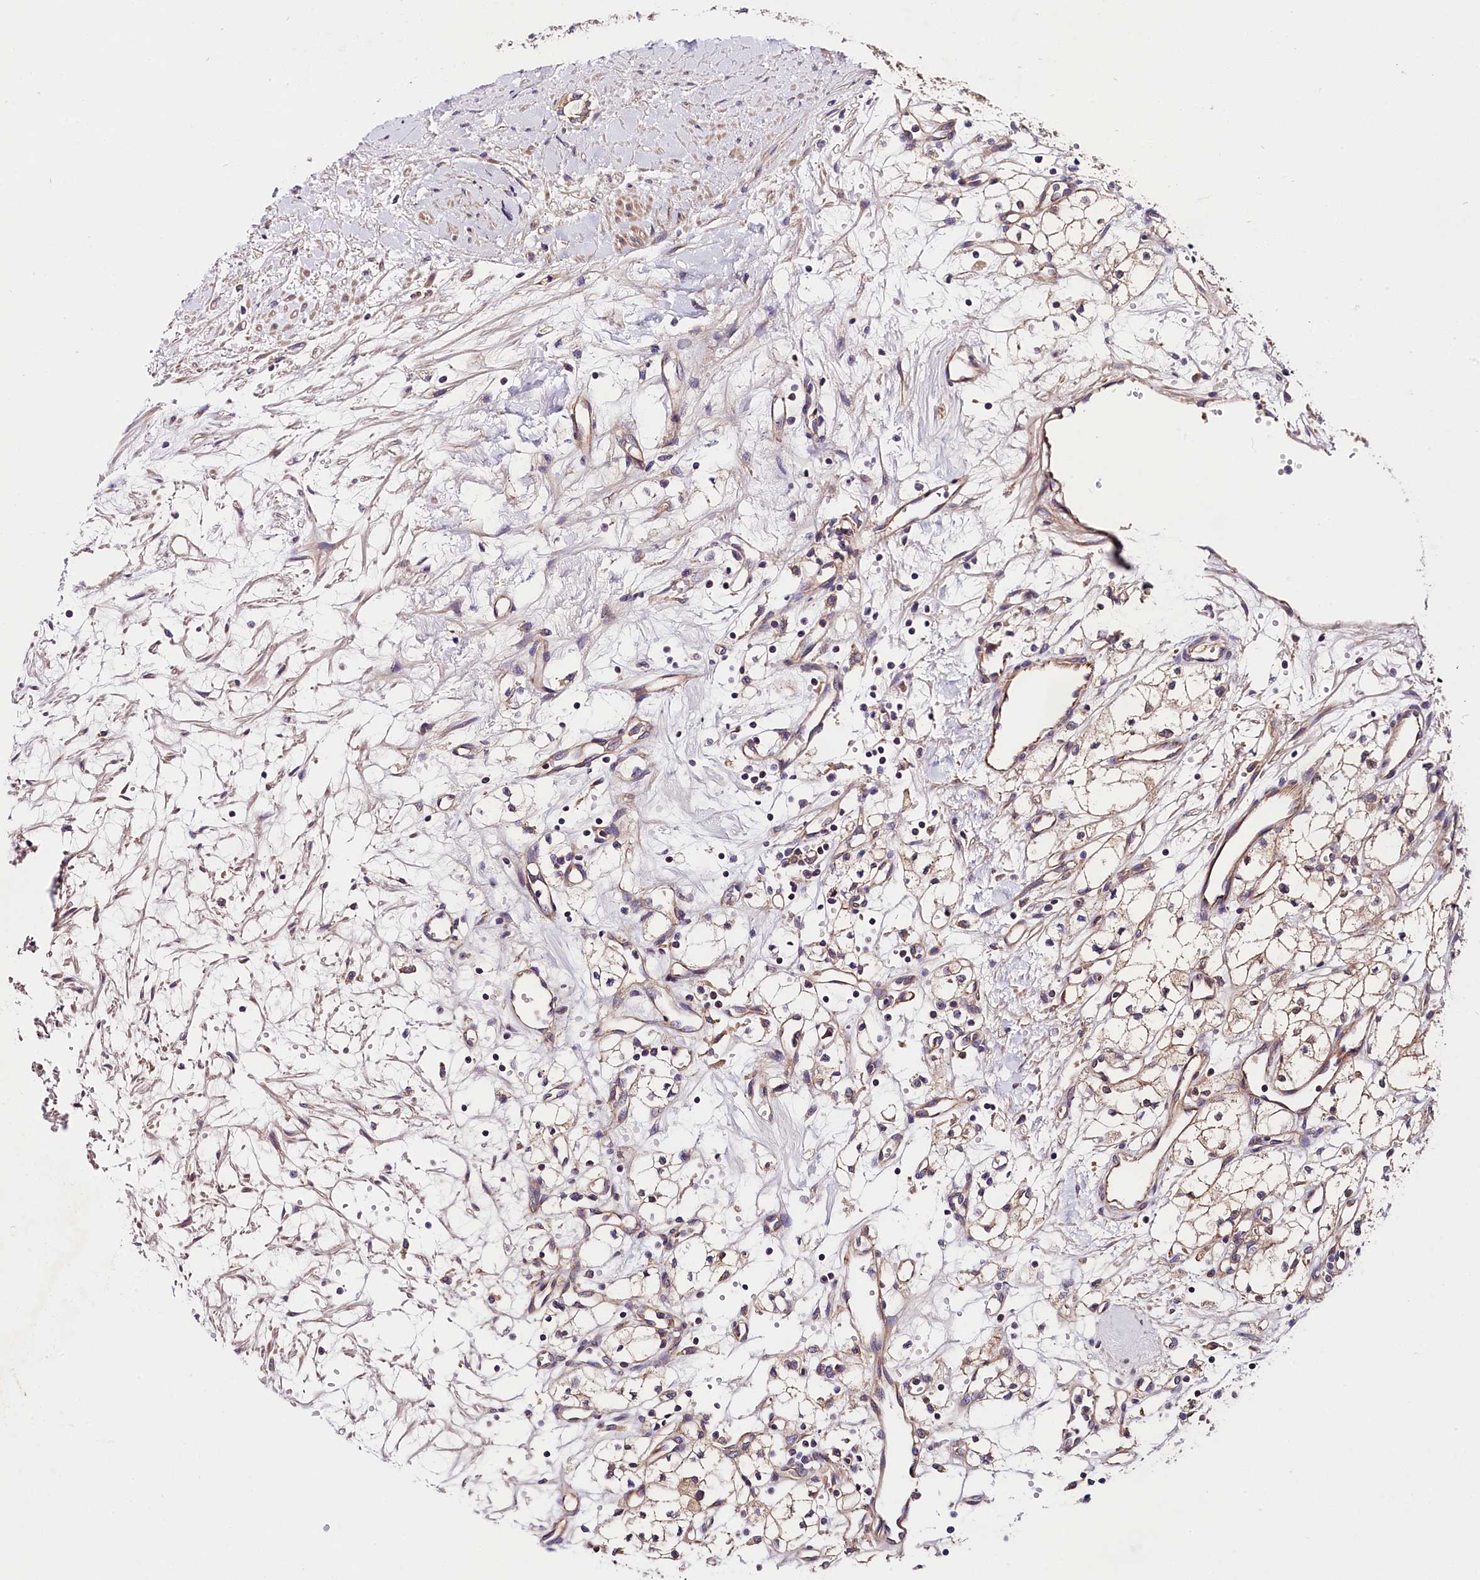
{"staining": {"intensity": "weak", "quantity": ">75%", "location": "cytoplasmic/membranous"}, "tissue": "renal cancer", "cell_type": "Tumor cells", "image_type": "cancer", "snomed": [{"axis": "morphology", "description": "Adenocarcinoma, NOS"}, {"axis": "topography", "description": "Kidney"}], "caption": "A micrograph showing weak cytoplasmic/membranous staining in approximately >75% of tumor cells in renal adenocarcinoma, as visualized by brown immunohistochemical staining.", "gene": "SPG11", "patient": {"sex": "male", "age": 59}}